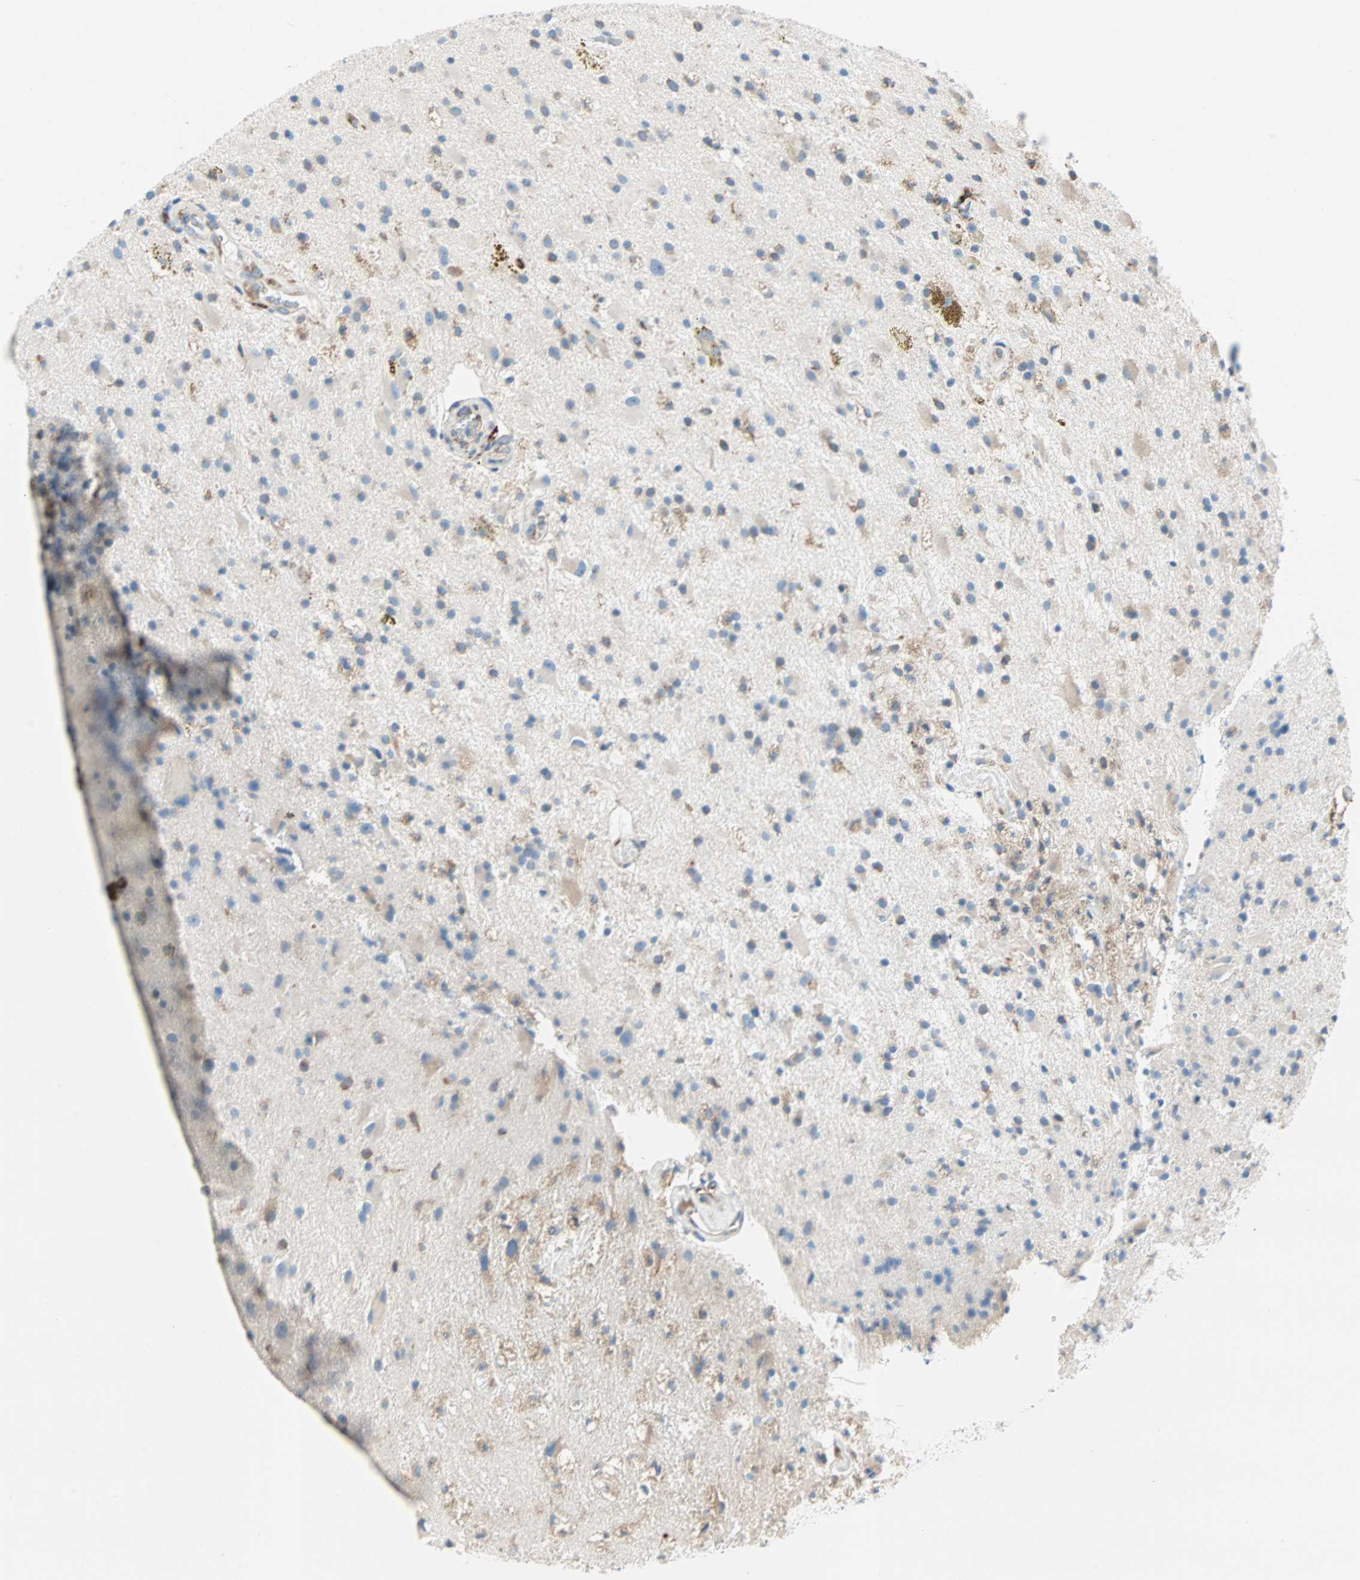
{"staining": {"intensity": "moderate", "quantity": "25%-75%", "location": "cytoplasmic/membranous"}, "tissue": "glioma", "cell_type": "Tumor cells", "image_type": "cancer", "snomed": [{"axis": "morphology", "description": "Glioma, malignant, Low grade"}, {"axis": "topography", "description": "Brain"}], "caption": "High-power microscopy captured an IHC photomicrograph of glioma, revealing moderate cytoplasmic/membranous staining in approximately 25%-75% of tumor cells. The staining was performed using DAB (3,3'-diaminobenzidine) to visualize the protein expression in brown, while the nuclei were stained in blue with hematoxylin (Magnification: 20x).", "gene": "PLCXD1", "patient": {"sex": "male", "age": 58}}